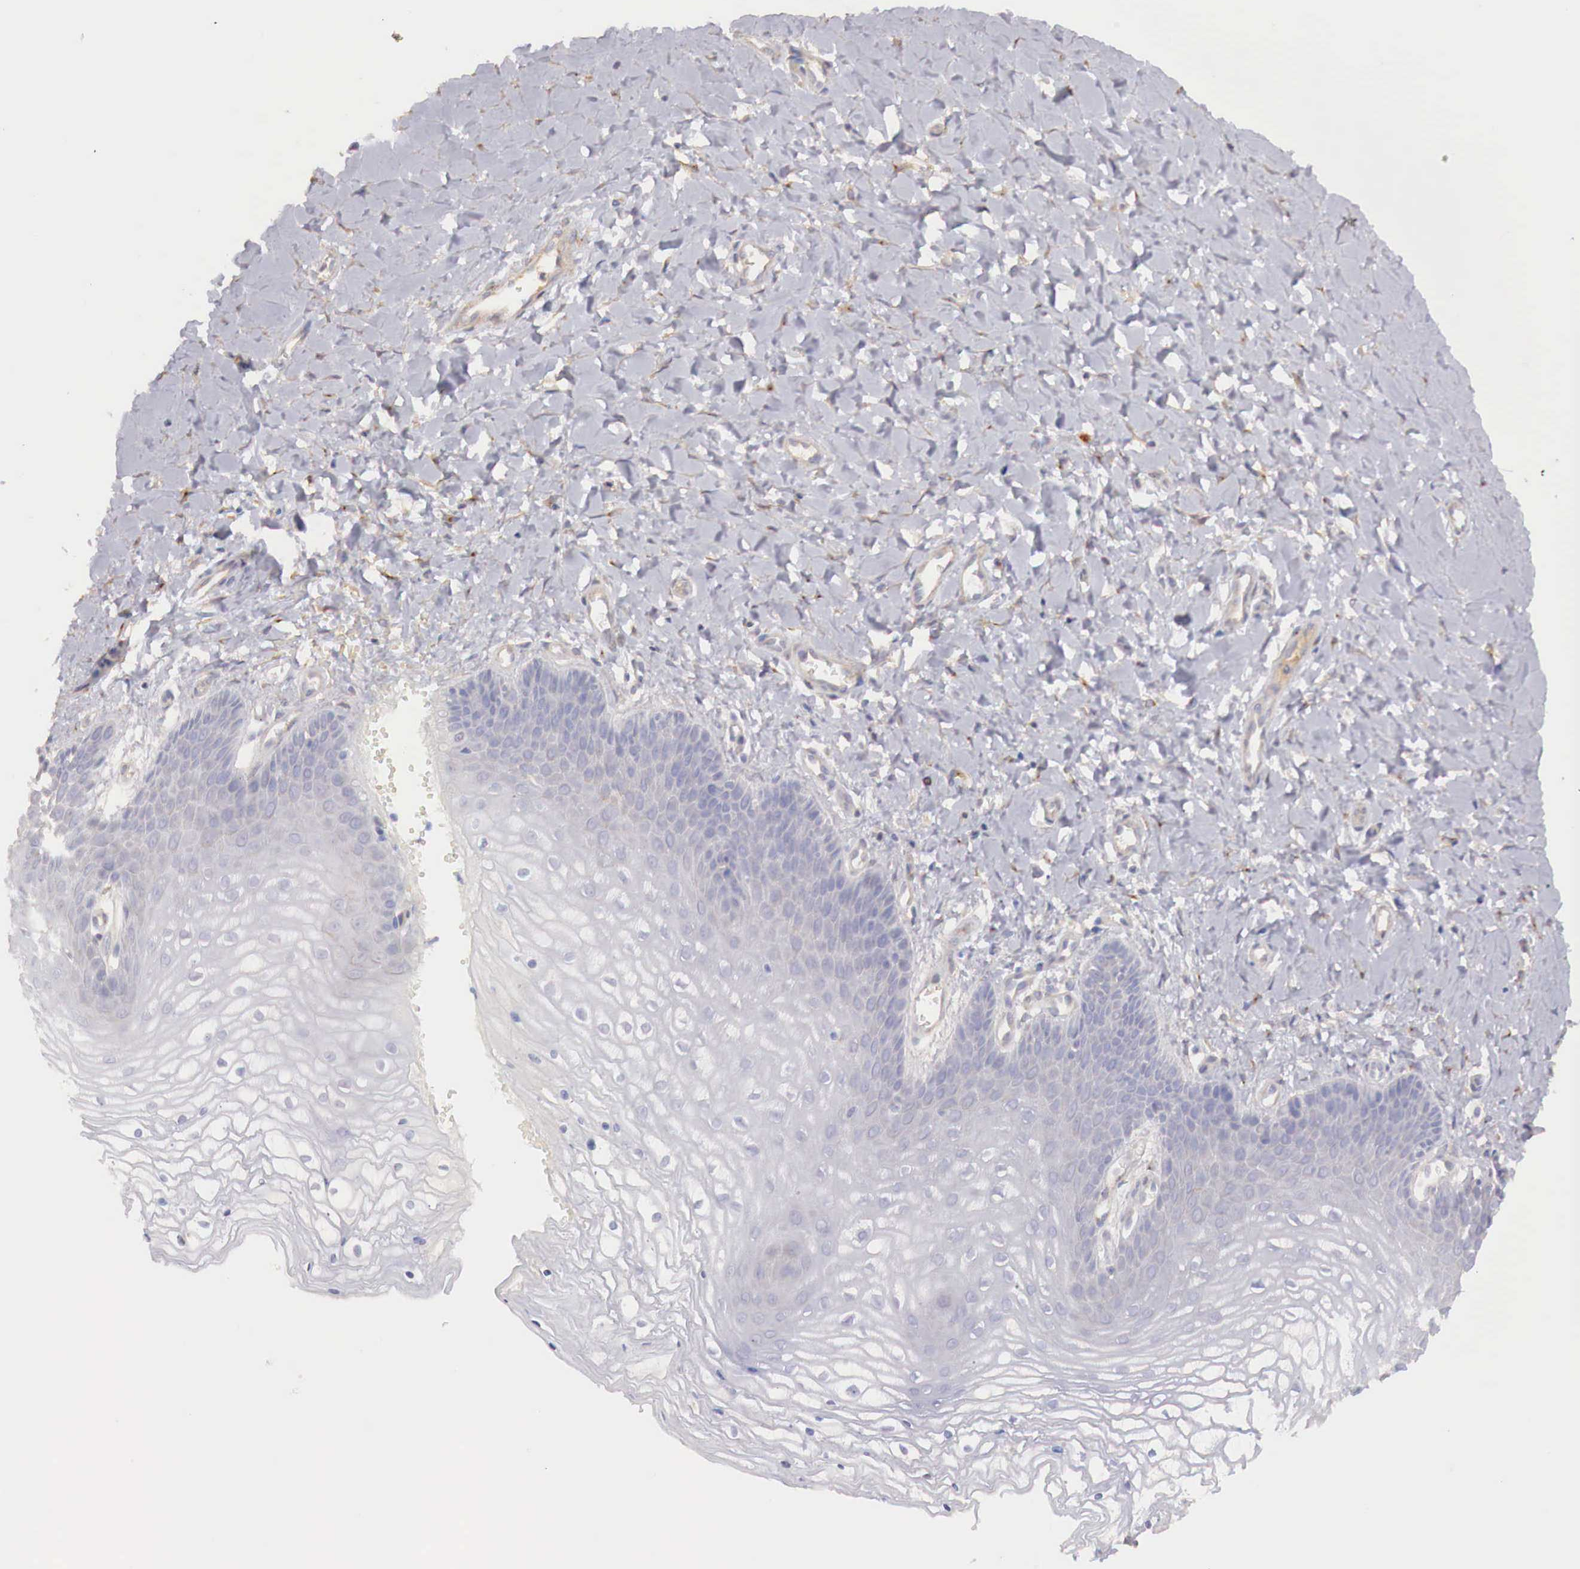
{"staining": {"intensity": "weak", "quantity": "<25%", "location": "cytoplasmic/membranous"}, "tissue": "vagina", "cell_type": "Squamous epithelial cells", "image_type": "normal", "snomed": [{"axis": "morphology", "description": "Normal tissue, NOS"}, {"axis": "topography", "description": "Vagina"}], "caption": "An immunohistochemistry photomicrograph of benign vagina is shown. There is no staining in squamous epithelial cells of vagina.", "gene": "KLHDC7B", "patient": {"sex": "female", "age": 68}}